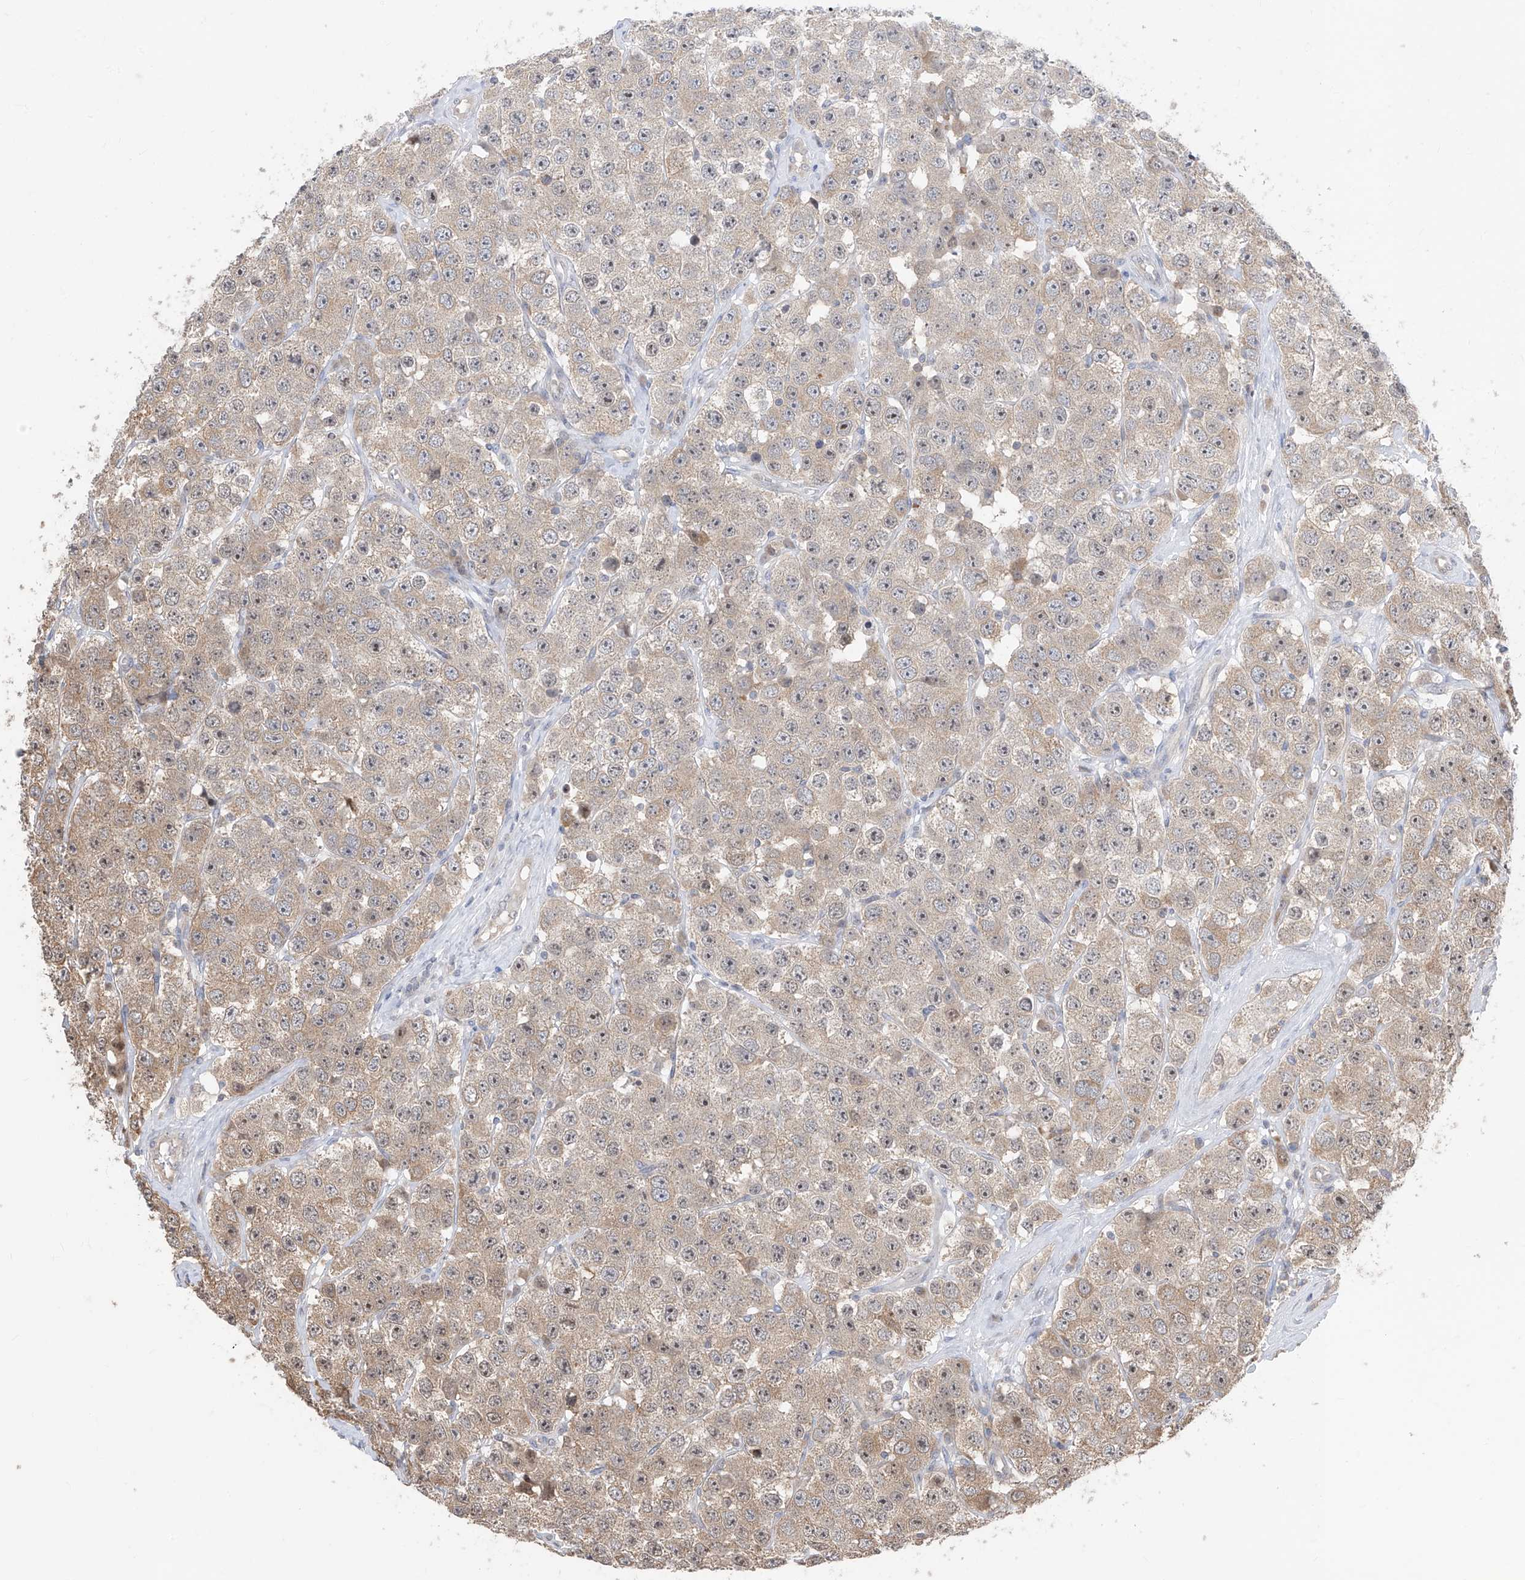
{"staining": {"intensity": "weak", "quantity": ">75%", "location": "cytoplasmic/membranous"}, "tissue": "testis cancer", "cell_type": "Tumor cells", "image_type": "cancer", "snomed": [{"axis": "morphology", "description": "Seminoma, NOS"}, {"axis": "topography", "description": "Testis"}], "caption": "This micrograph displays immunohistochemistry staining of testis cancer (seminoma), with low weak cytoplasmic/membranous positivity in approximately >75% of tumor cells.", "gene": "TTC38", "patient": {"sex": "male", "age": 28}}